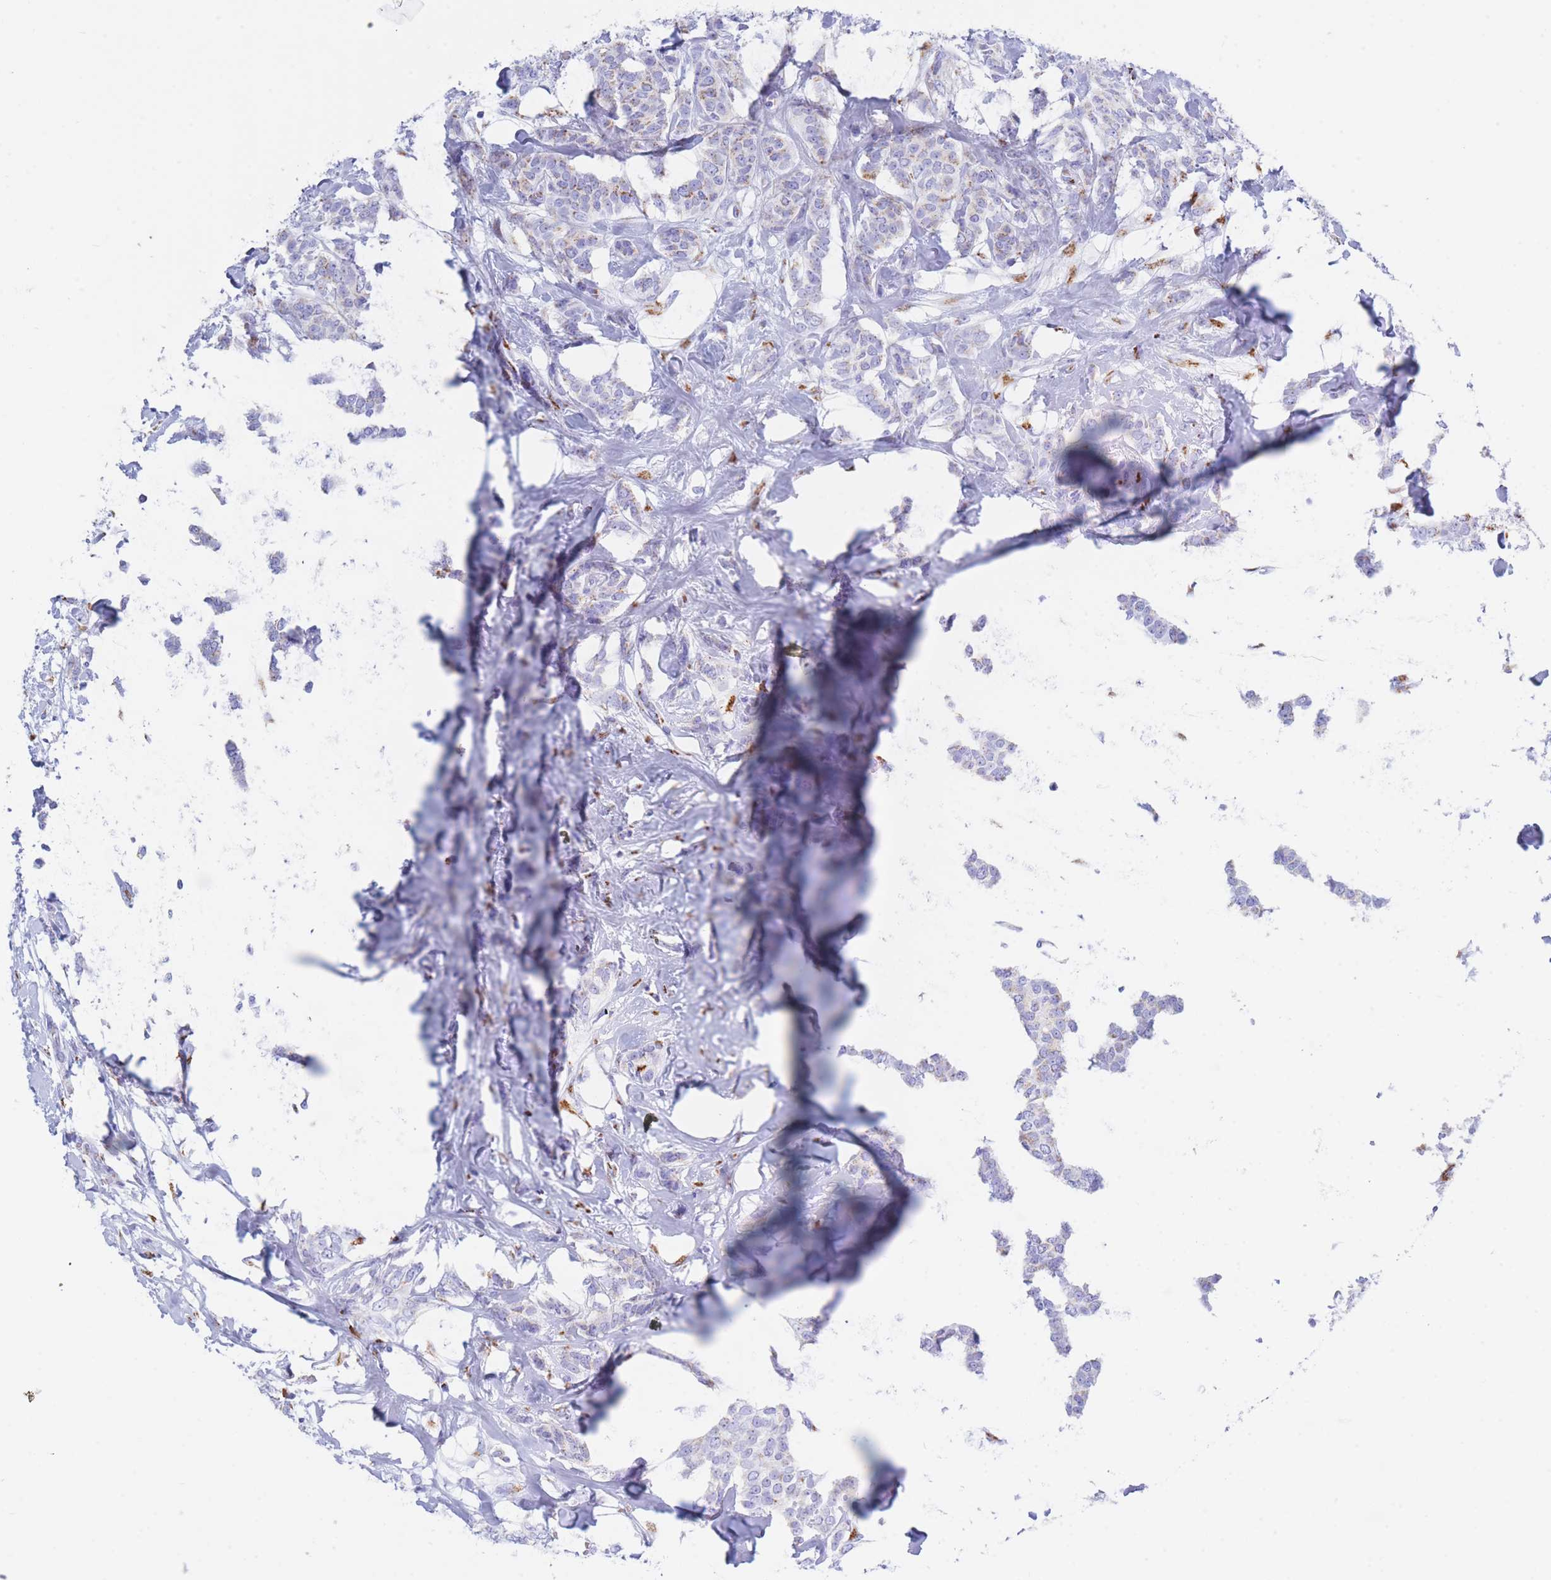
{"staining": {"intensity": "moderate", "quantity": "25%-75%", "location": "cytoplasmic/membranous"}, "tissue": "breast cancer", "cell_type": "Tumor cells", "image_type": "cancer", "snomed": [{"axis": "morphology", "description": "Duct carcinoma"}, {"axis": "topography", "description": "Breast"}], "caption": "Brown immunohistochemical staining in breast cancer shows moderate cytoplasmic/membranous staining in about 25%-75% of tumor cells. Immunohistochemistry (ihc) stains the protein in brown and the nuclei are stained blue.", "gene": "FAM3C", "patient": {"sex": "female", "age": 72}}